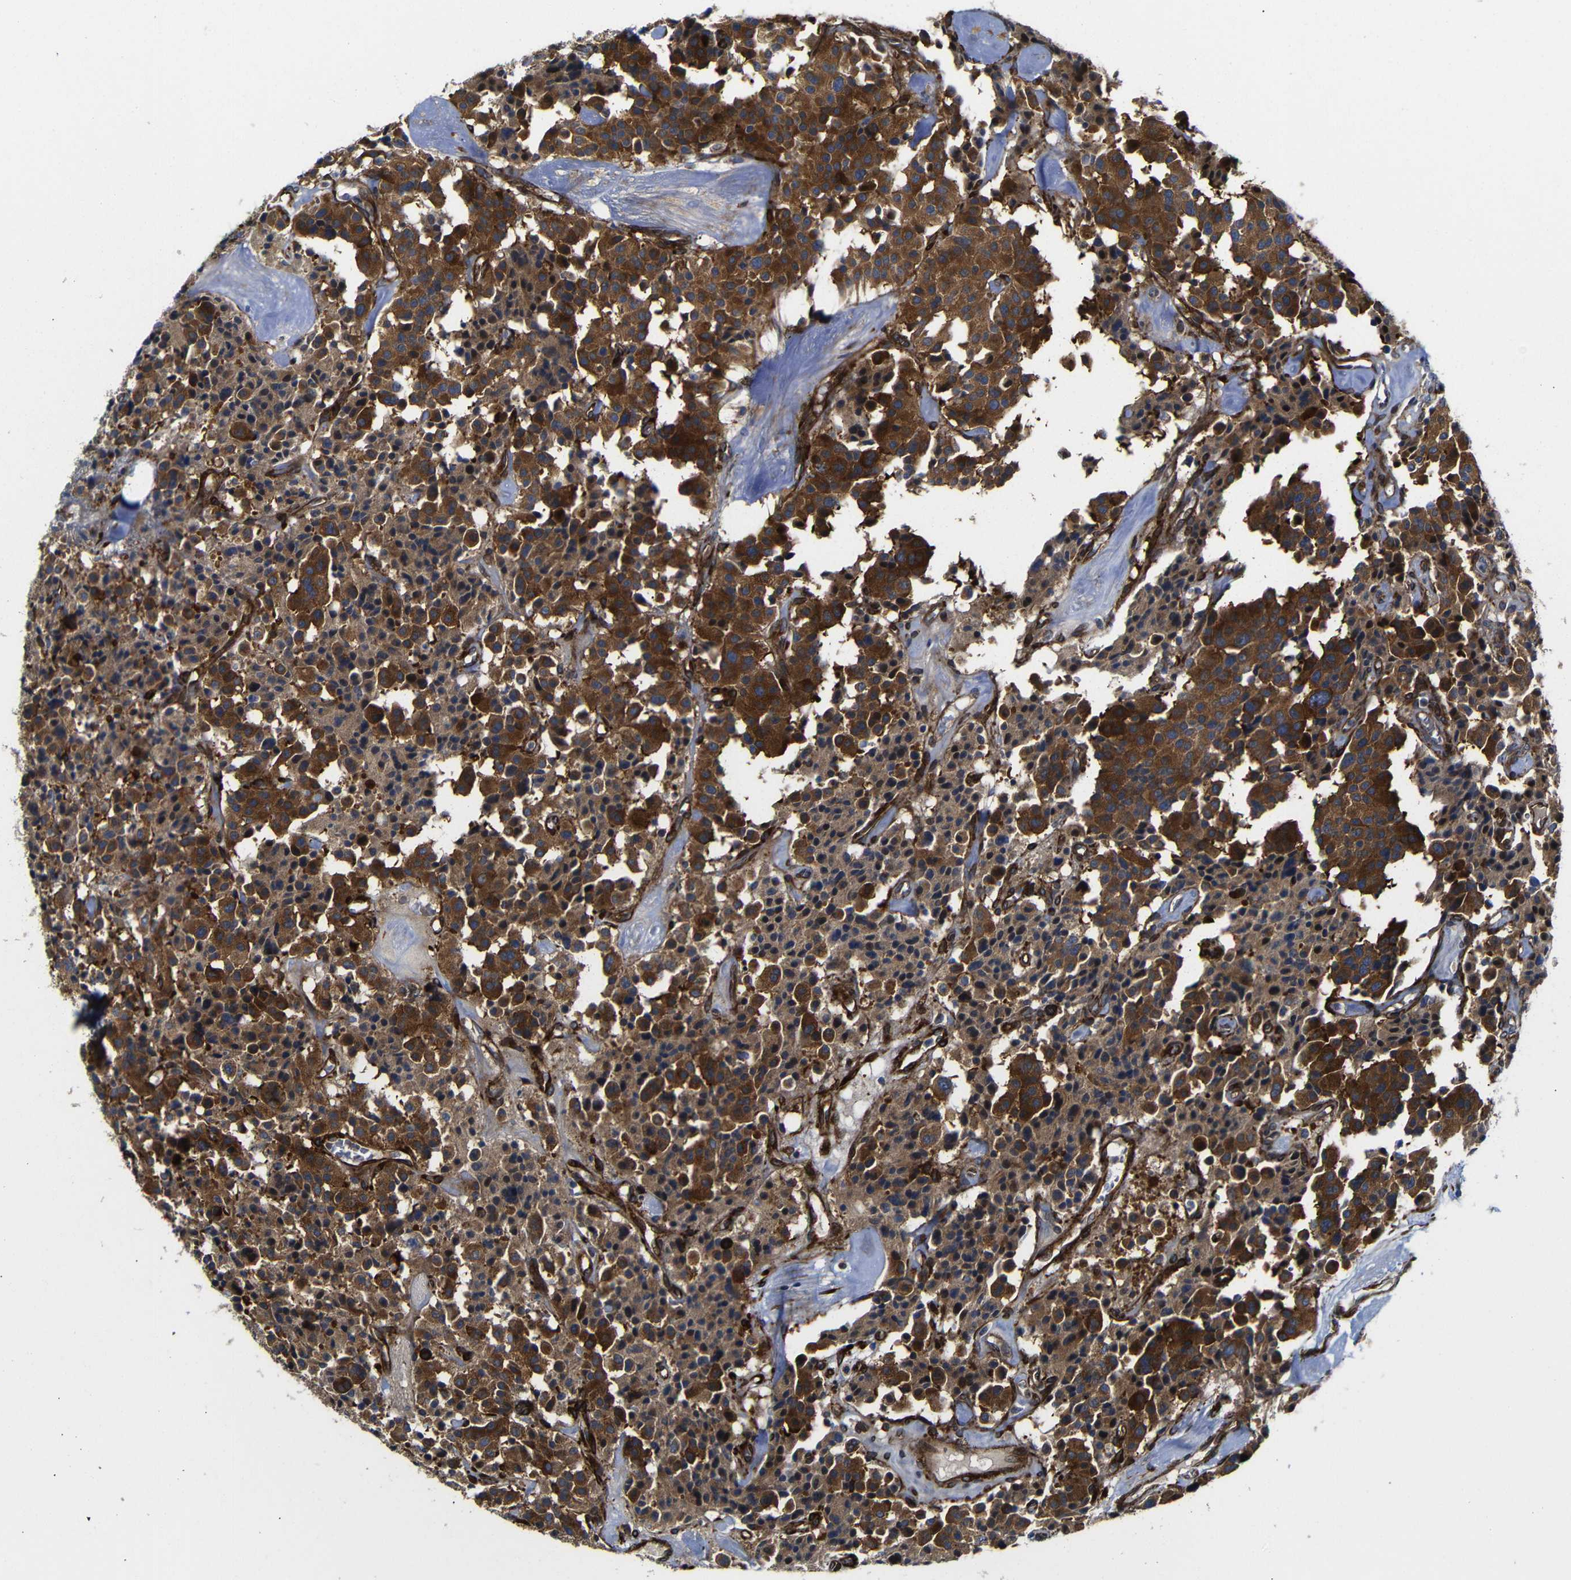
{"staining": {"intensity": "strong", "quantity": ">75%", "location": "cytoplasmic/membranous"}, "tissue": "carcinoid", "cell_type": "Tumor cells", "image_type": "cancer", "snomed": [{"axis": "morphology", "description": "Carcinoid, malignant, NOS"}, {"axis": "topography", "description": "Lung"}], "caption": "DAB immunohistochemical staining of carcinoid demonstrates strong cytoplasmic/membranous protein staining in about >75% of tumor cells. (DAB (3,3'-diaminobenzidine) IHC with brightfield microscopy, high magnification).", "gene": "PARP14", "patient": {"sex": "male", "age": 30}}